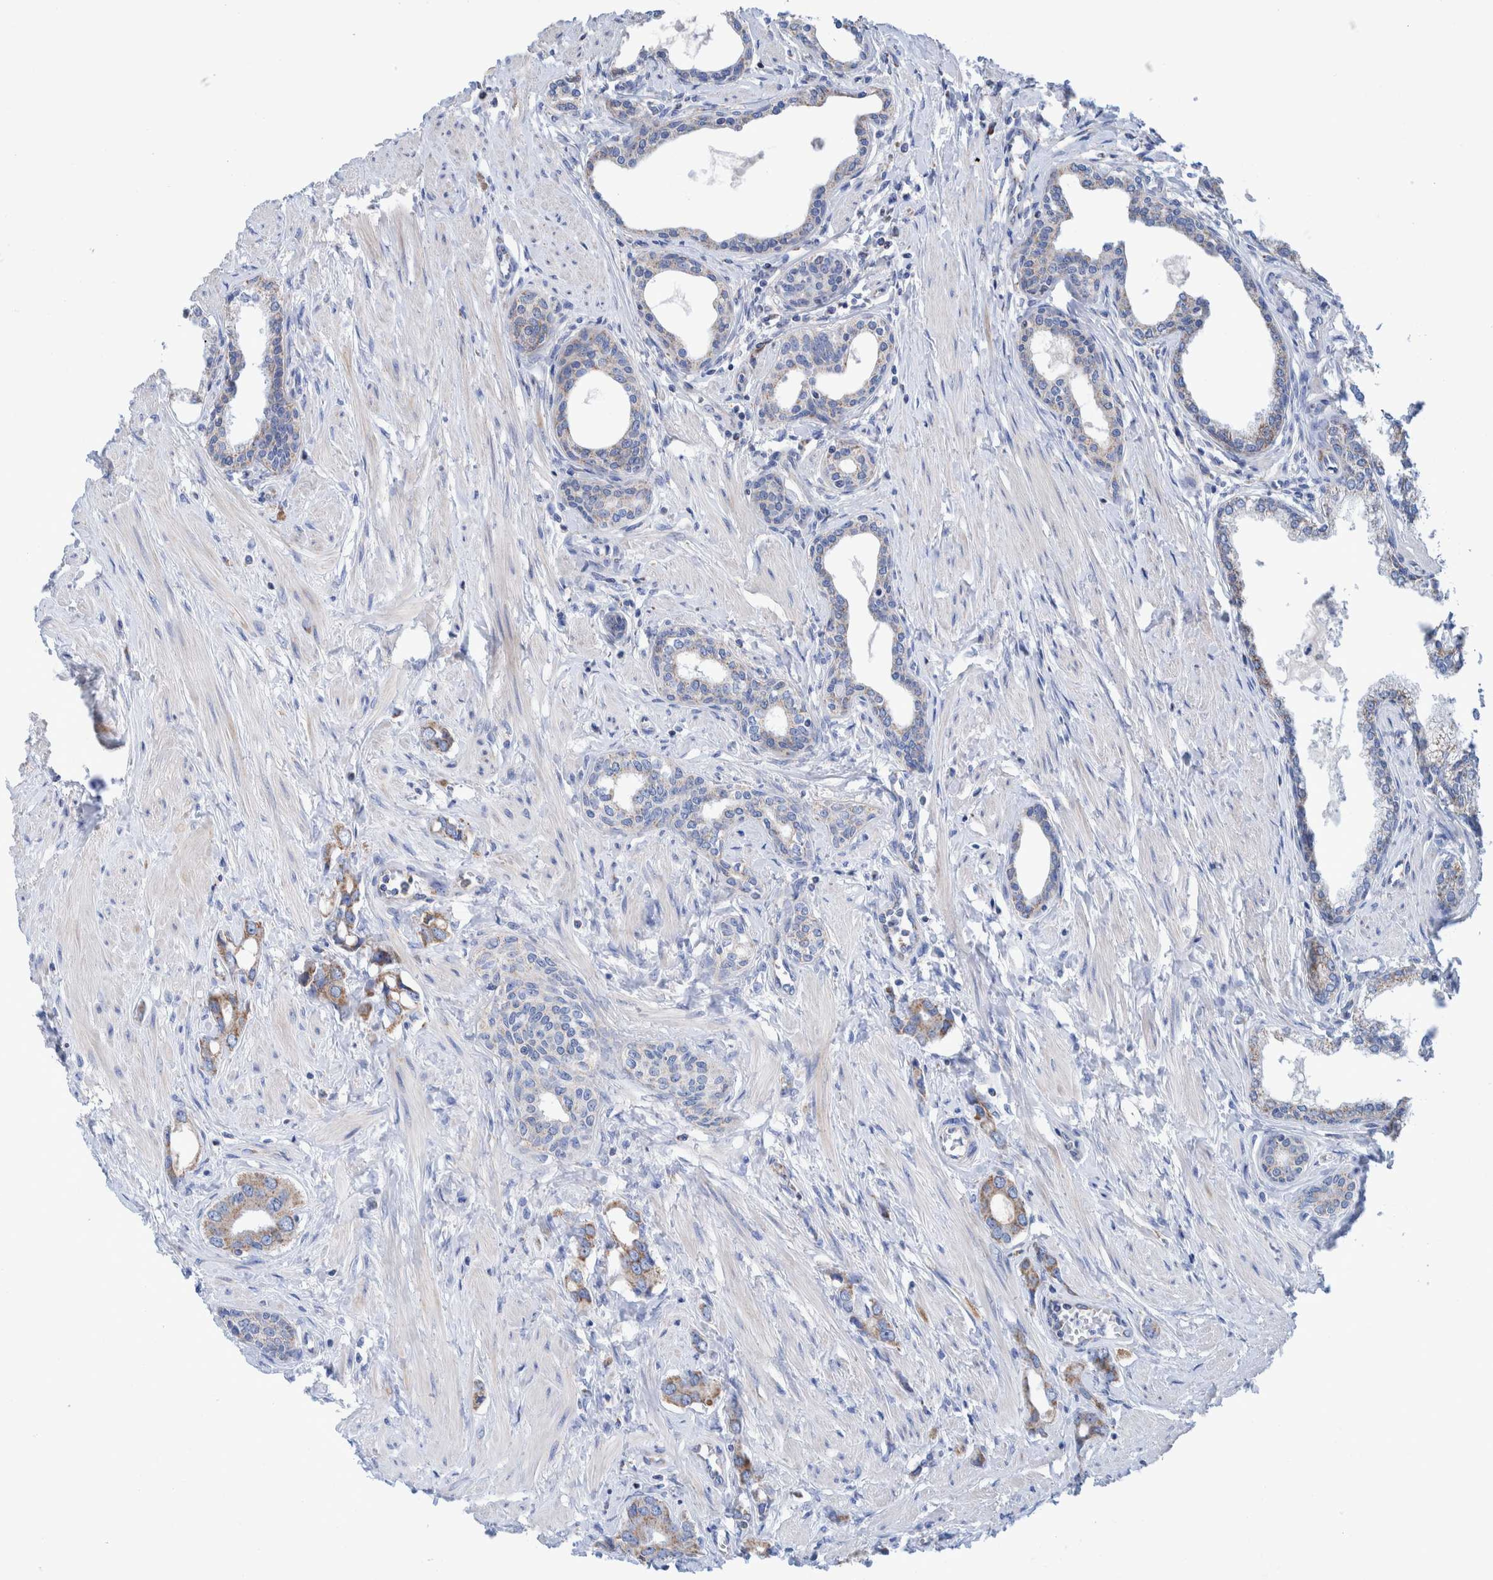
{"staining": {"intensity": "moderate", "quantity": "<25%", "location": "cytoplasmic/membranous"}, "tissue": "prostate cancer", "cell_type": "Tumor cells", "image_type": "cancer", "snomed": [{"axis": "morphology", "description": "Adenocarcinoma, High grade"}, {"axis": "topography", "description": "Prostate"}], "caption": "A histopathology image showing moderate cytoplasmic/membranous positivity in about <25% of tumor cells in prostate adenocarcinoma (high-grade), as visualized by brown immunohistochemical staining.", "gene": "DECR1", "patient": {"sex": "male", "age": 52}}